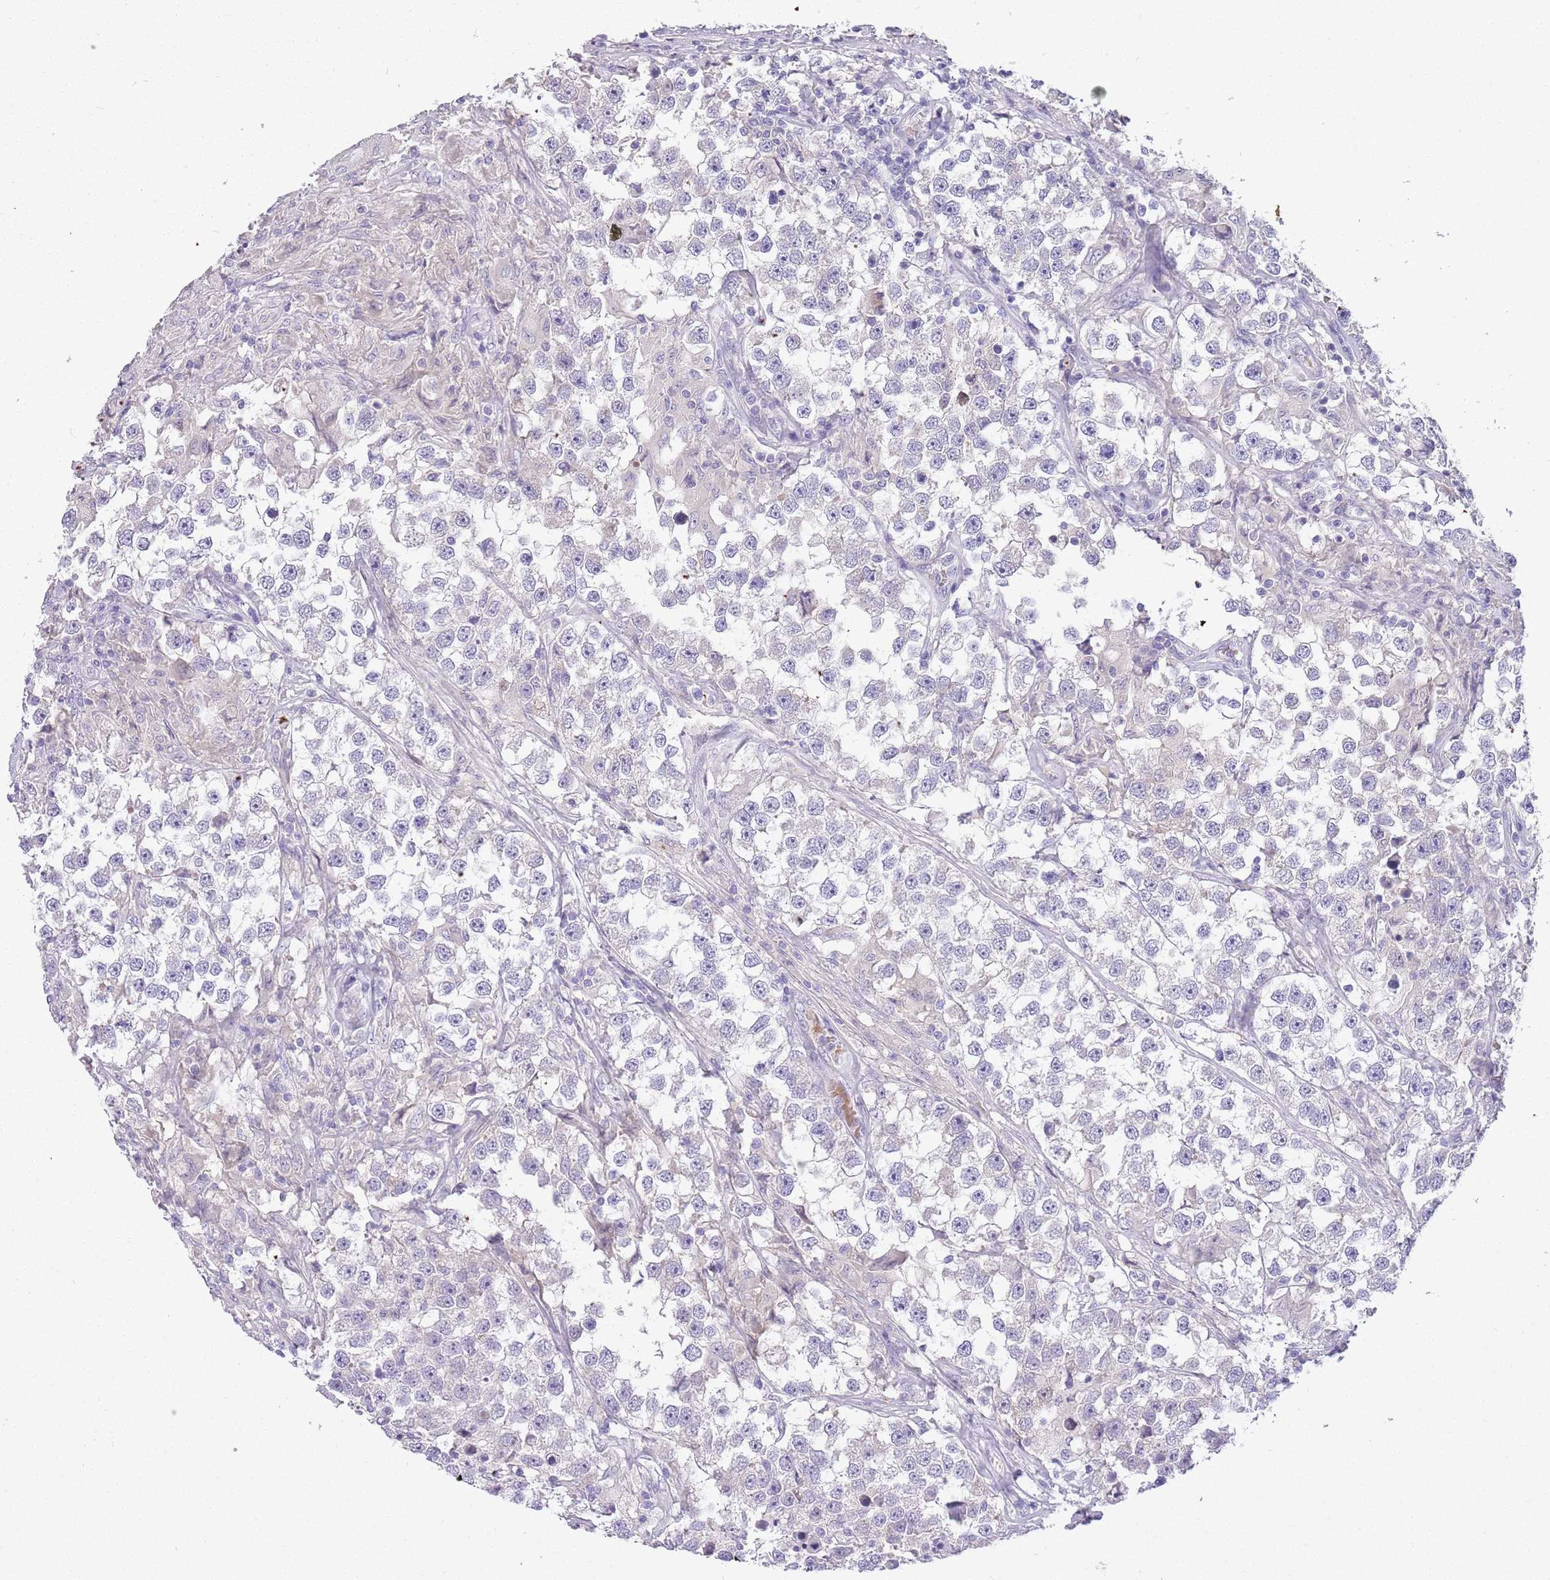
{"staining": {"intensity": "negative", "quantity": "none", "location": "none"}, "tissue": "testis cancer", "cell_type": "Tumor cells", "image_type": "cancer", "snomed": [{"axis": "morphology", "description": "Seminoma, NOS"}, {"axis": "topography", "description": "Testis"}], "caption": "Tumor cells show no significant protein expression in testis cancer.", "gene": "CFAP73", "patient": {"sex": "male", "age": 46}}